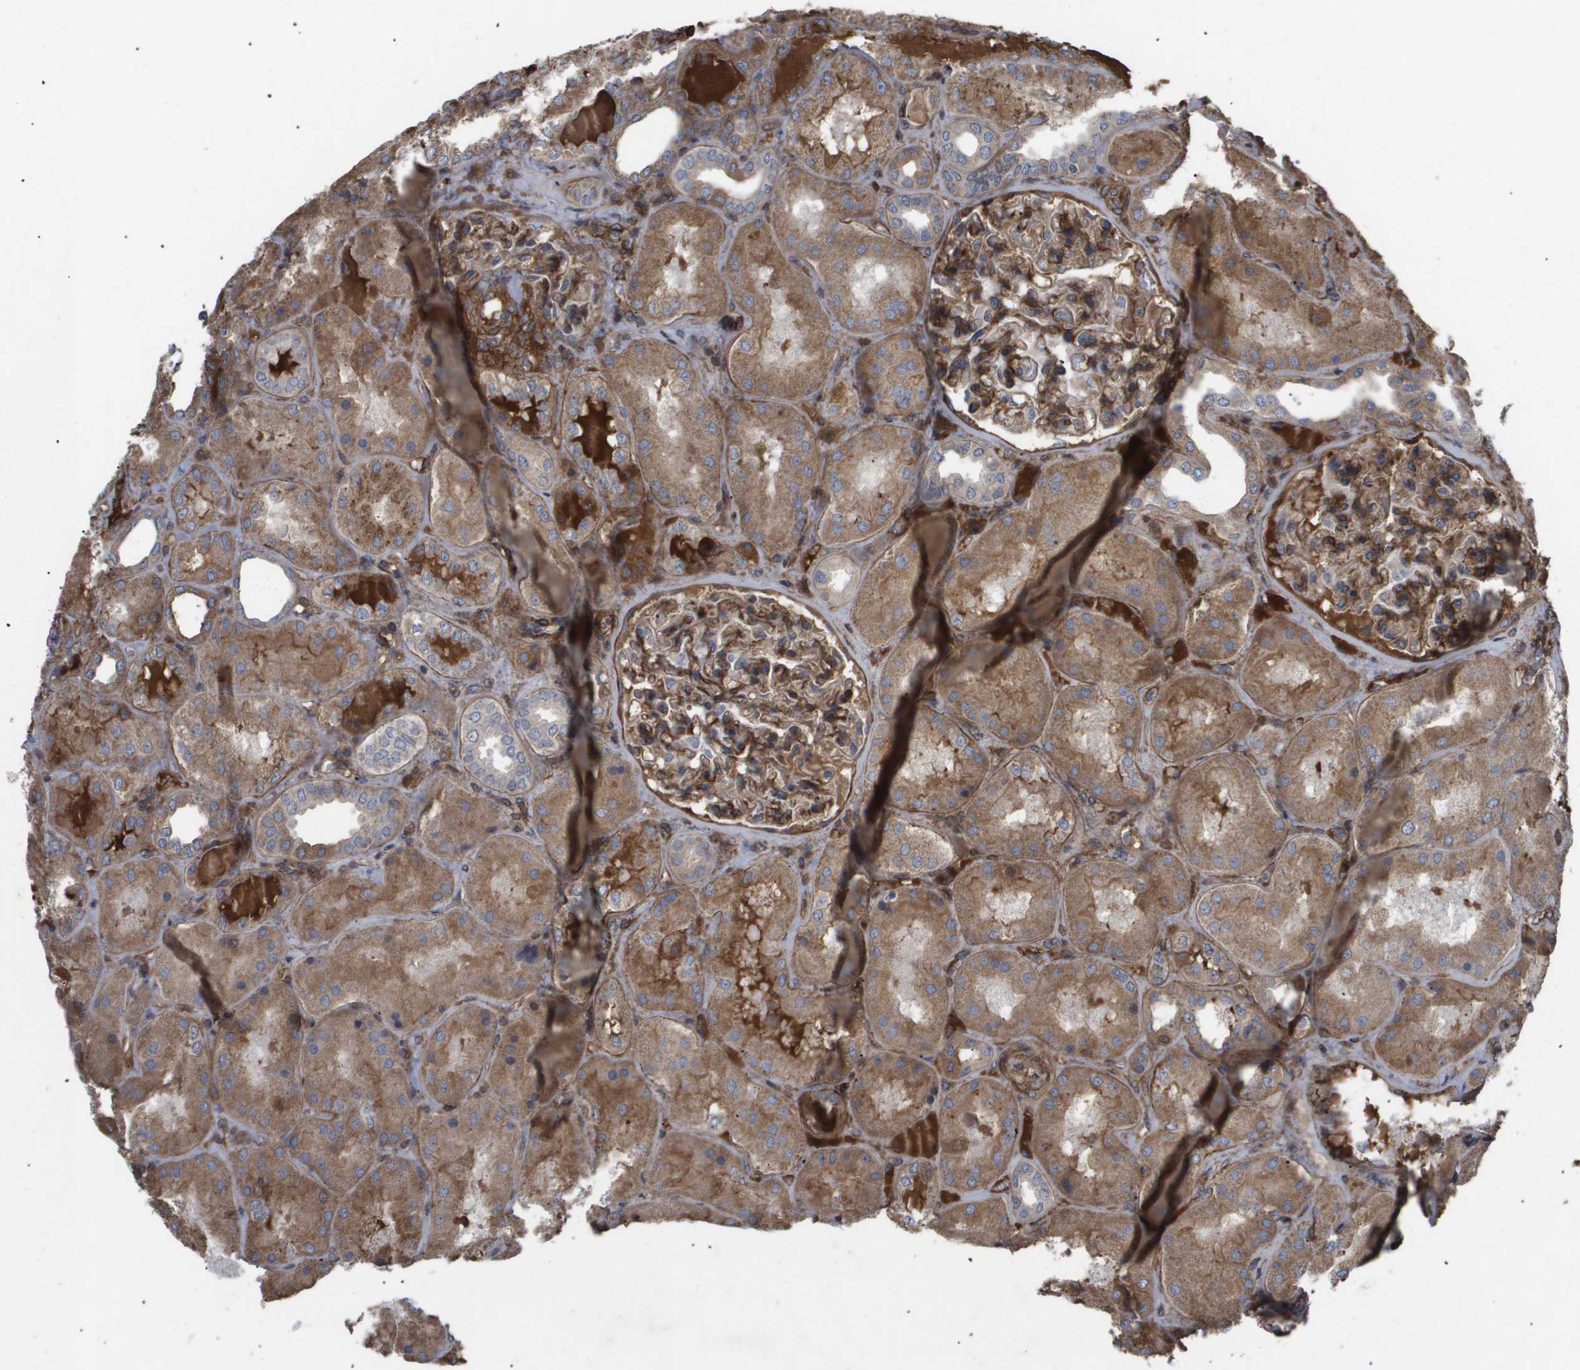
{"staining": {"intensity": "moderate", "quantity": ">75%", "location": "cytoplasmic/membranous"}, "tissue": "kidney", "cell_type": "Cells in glomeruli", "image_type": "normal", "snomed": [{"axis": "morphology", "description": "Normal tissue, NOS"}, {"axis": "topography", "description": "Kidney"}], "caption": "Human kidney stained with a protein marker exhibits moderate staining in cells in glomeruli.", "gene": "TNS1", "patient": {"sex": "female", "age": 56}}